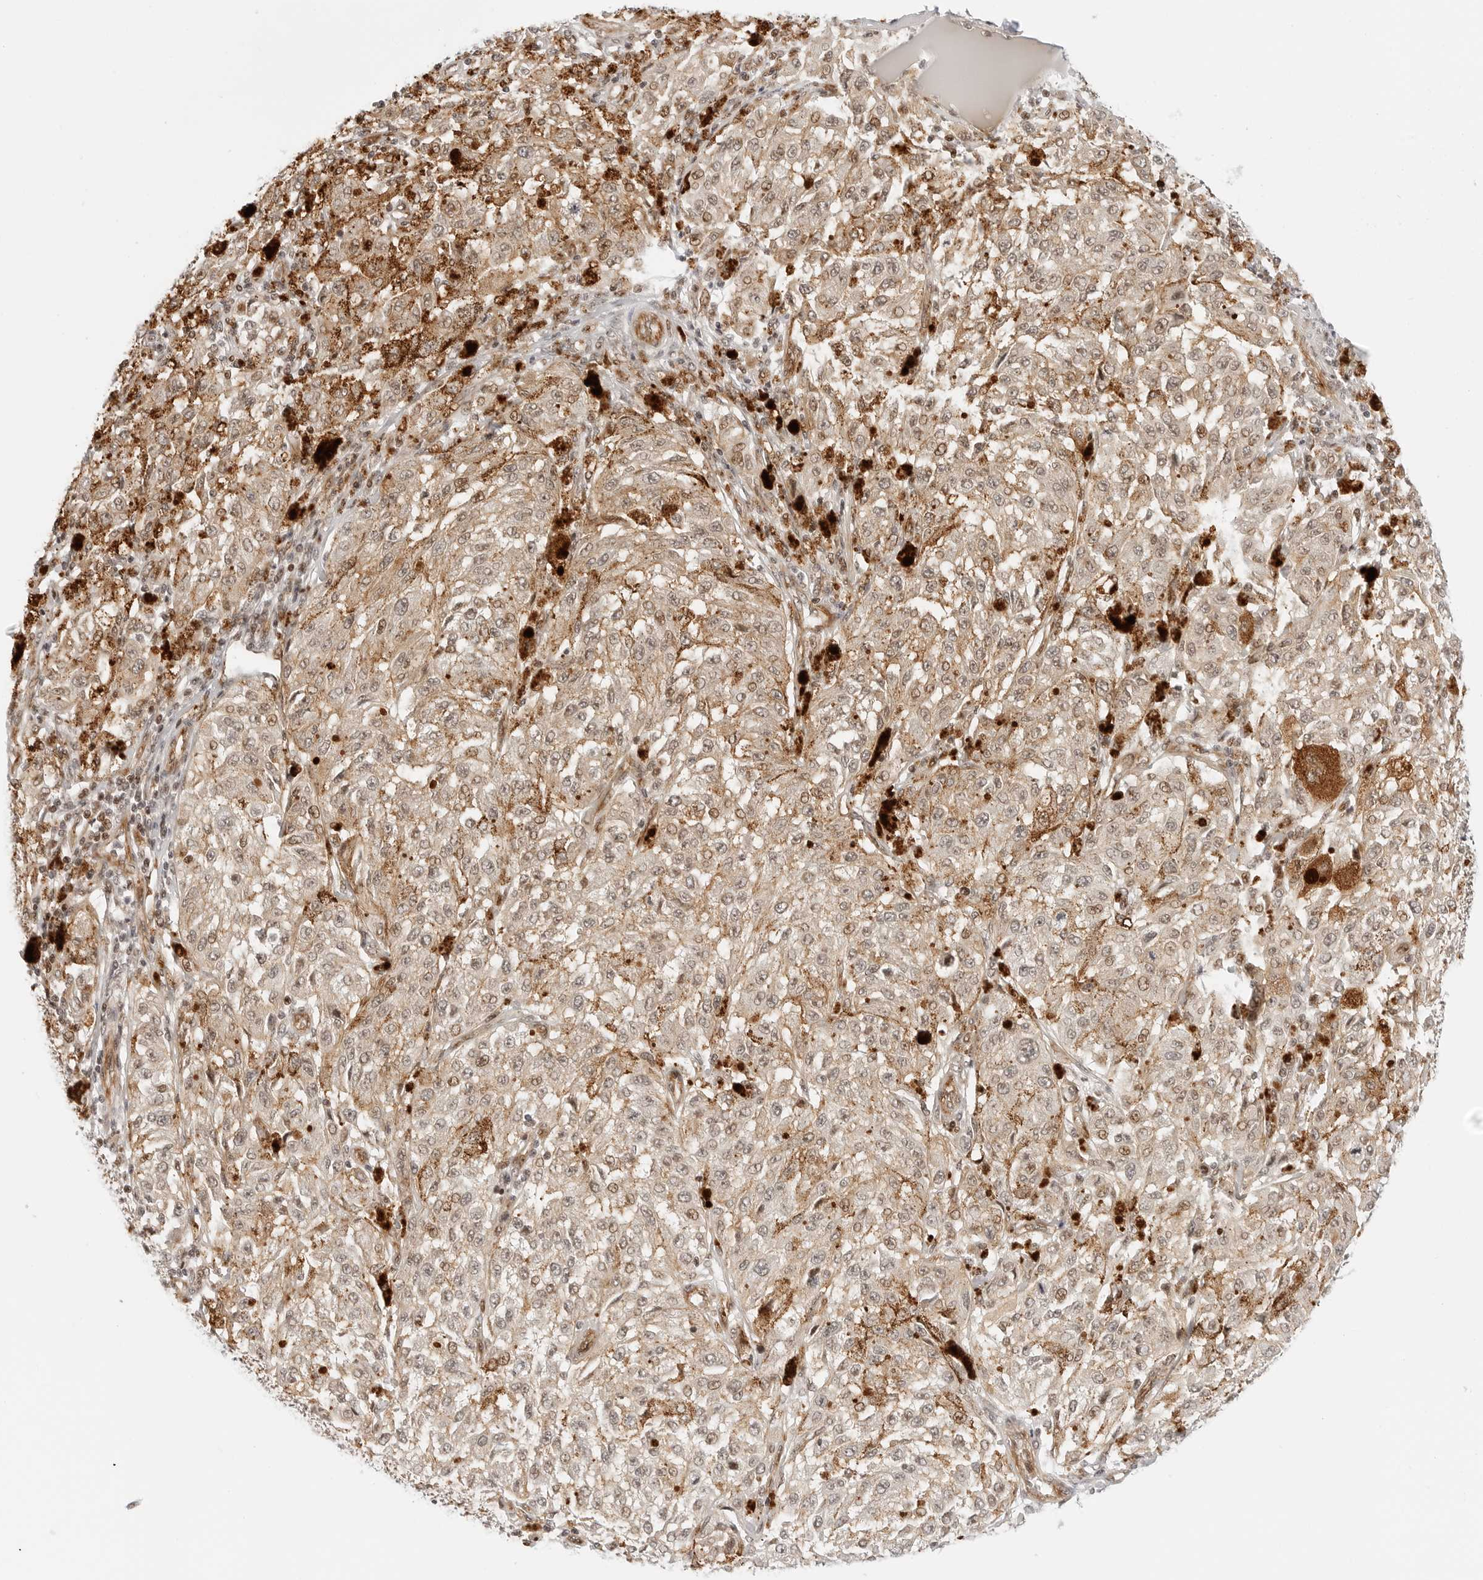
{"staining": {"intensity": "weak", "quantity": "25%-75%", "location": "cytoplasmic/membranous,nuclear"}, "tissue": "melanoma", "cell_type": "Tumor cells", "image_type": "cancer", "snomed": [{"axis": "morphology", "description": "Malignant melanoma, NOS"}, {"axis": "topography", "description": "Skin"}], "caption": "A brown stain labels weak cytoplasmic/membranous and nuclear positivity of a protein in malignant melanoma tumor cells. (DAB (3,3'-diaminobenzidine) IHC with brightfield microscopy, high magnification).", "gene": "ZNF613", "patient": {"sex": "female", "age": 64}}